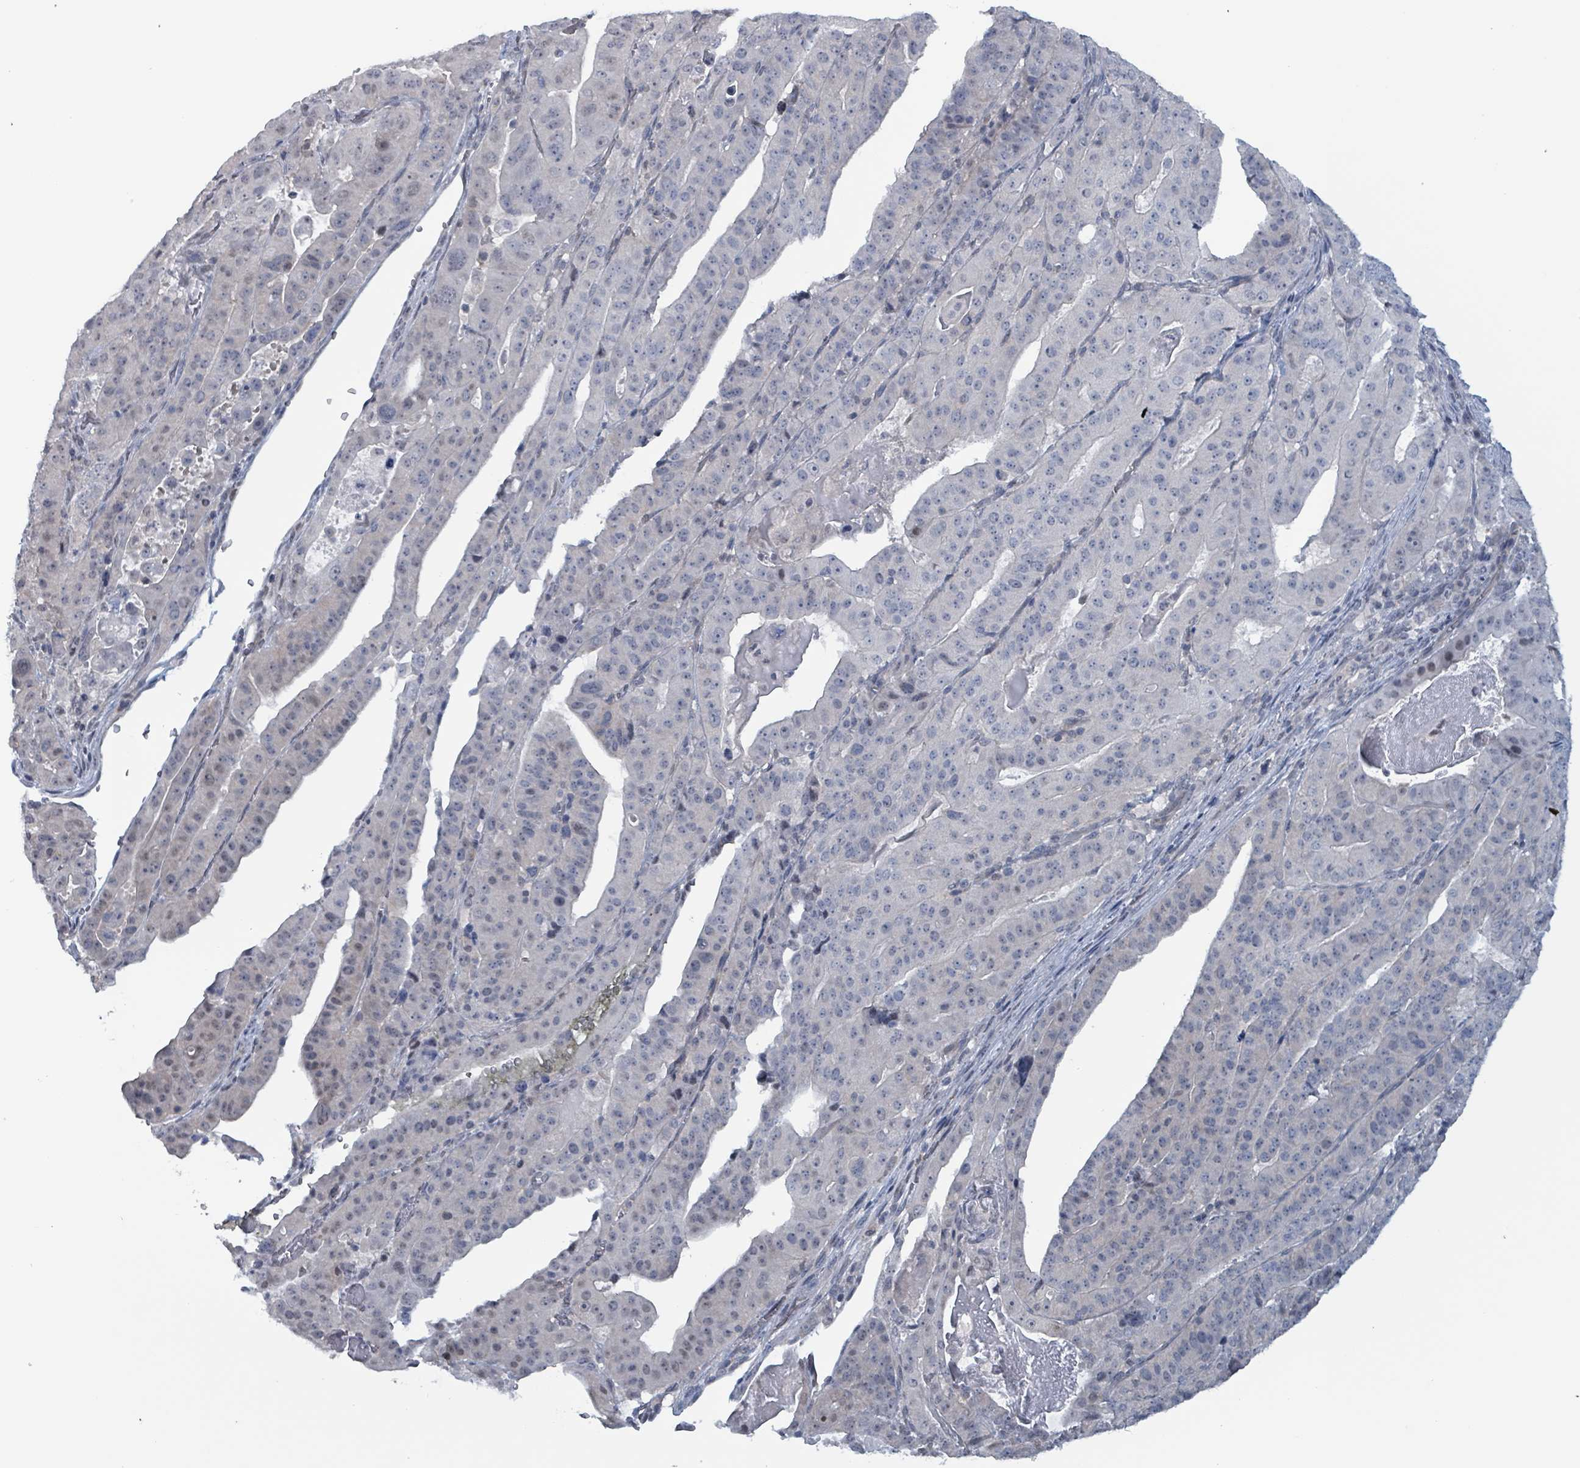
{"staining": {"intensity": "negative", "quantity": "none", "location": "none"}, "tissue": "stomach cancer", "cell_type": "Tumor cells", "image_type": "cancer", "snomed": [{"axis": "morphology", "description": "Adenocarcinoma, NOS"}, {"axis": "topography", "description": "Stomach"}], "caption": "IHC of human stomach cancer reveals no staining in tumor cells. (DAB (3,3'-diaminobenzidine) immunohistochemistry, high magnification).", "gene": "BIVM", "patient": {"sex": "male", "age": 48}}